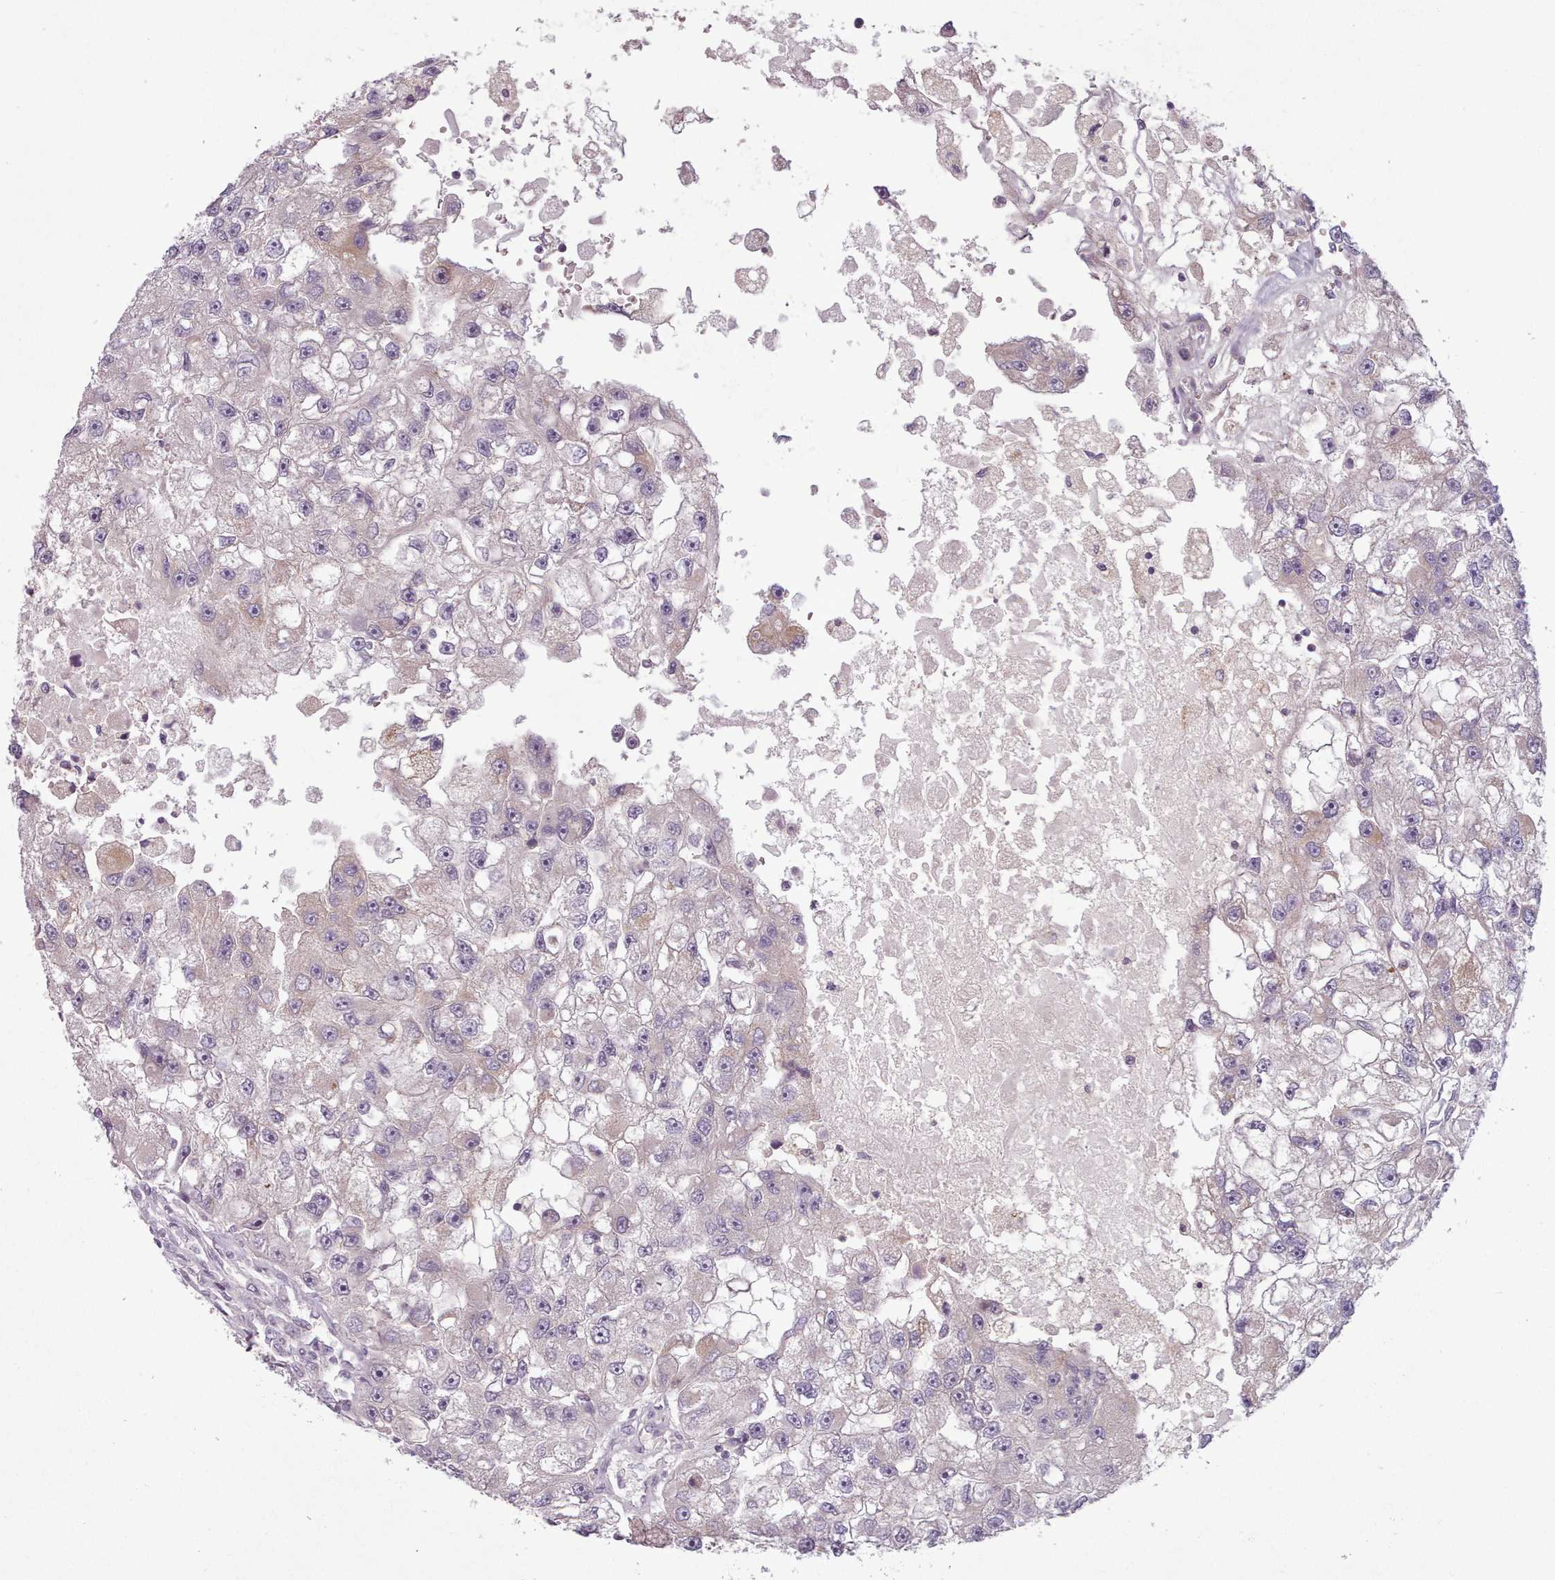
{"staining": {"intensity": "moderate", "quantity": "<25%", "location": "cytoplasmic/membranous"}, "tissue": "renal cancer", "cell_type": "Tumor cells", "image_type": "cancer", "snomed": [{"axis": "morphology", "description": "Adenocarcinoma, NOS"}, {"axis": "topography", "description": "Kidney"}], "caption": "This histopathology image displays immunohistochemistry (IHC) staining of renal adenocarcinoma, with low moderate cytoplasmic/membranous staining in approximately <25% of tumor cells.", "gene": "LAPTM5", "patient": {"sex": "male", "age": 63}}